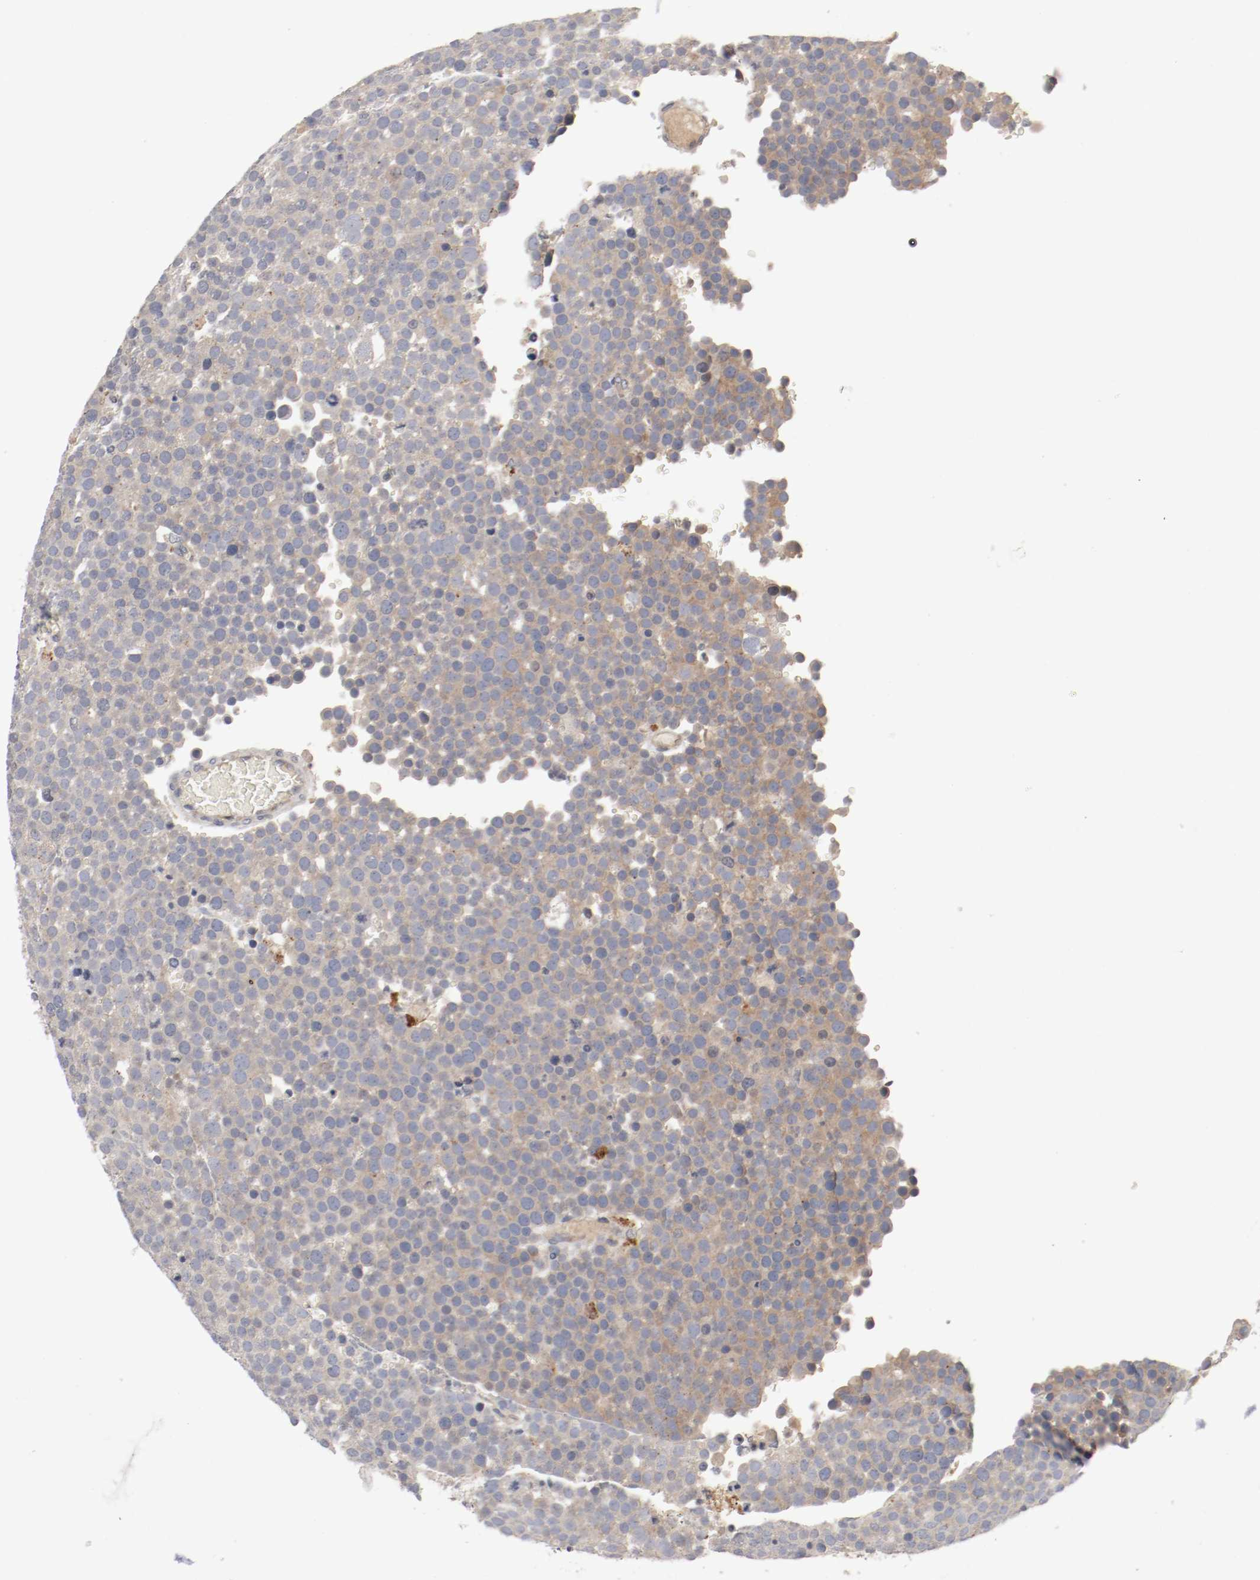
{"staining": {"intensity": "weak", "quantity": ">75%", "location": "cytoplasmic/membranous"}, "tissue": "testis cancer", "cell_type": "Tumor cells", "image_type": "cancer", "snomed": [{"axis": "morphology", "description": "Seminoma, NOS"}, {"axis": "topography", "description": "Testis"}], "caption": "Immunohistochemical staining of human testis cancer (seminoma) displays weak cytoplasmic/membranous protein positivity in approximately >75% of tumor cells.", "gene": "REN", "patient": {"sex": "male", "age": 71}}